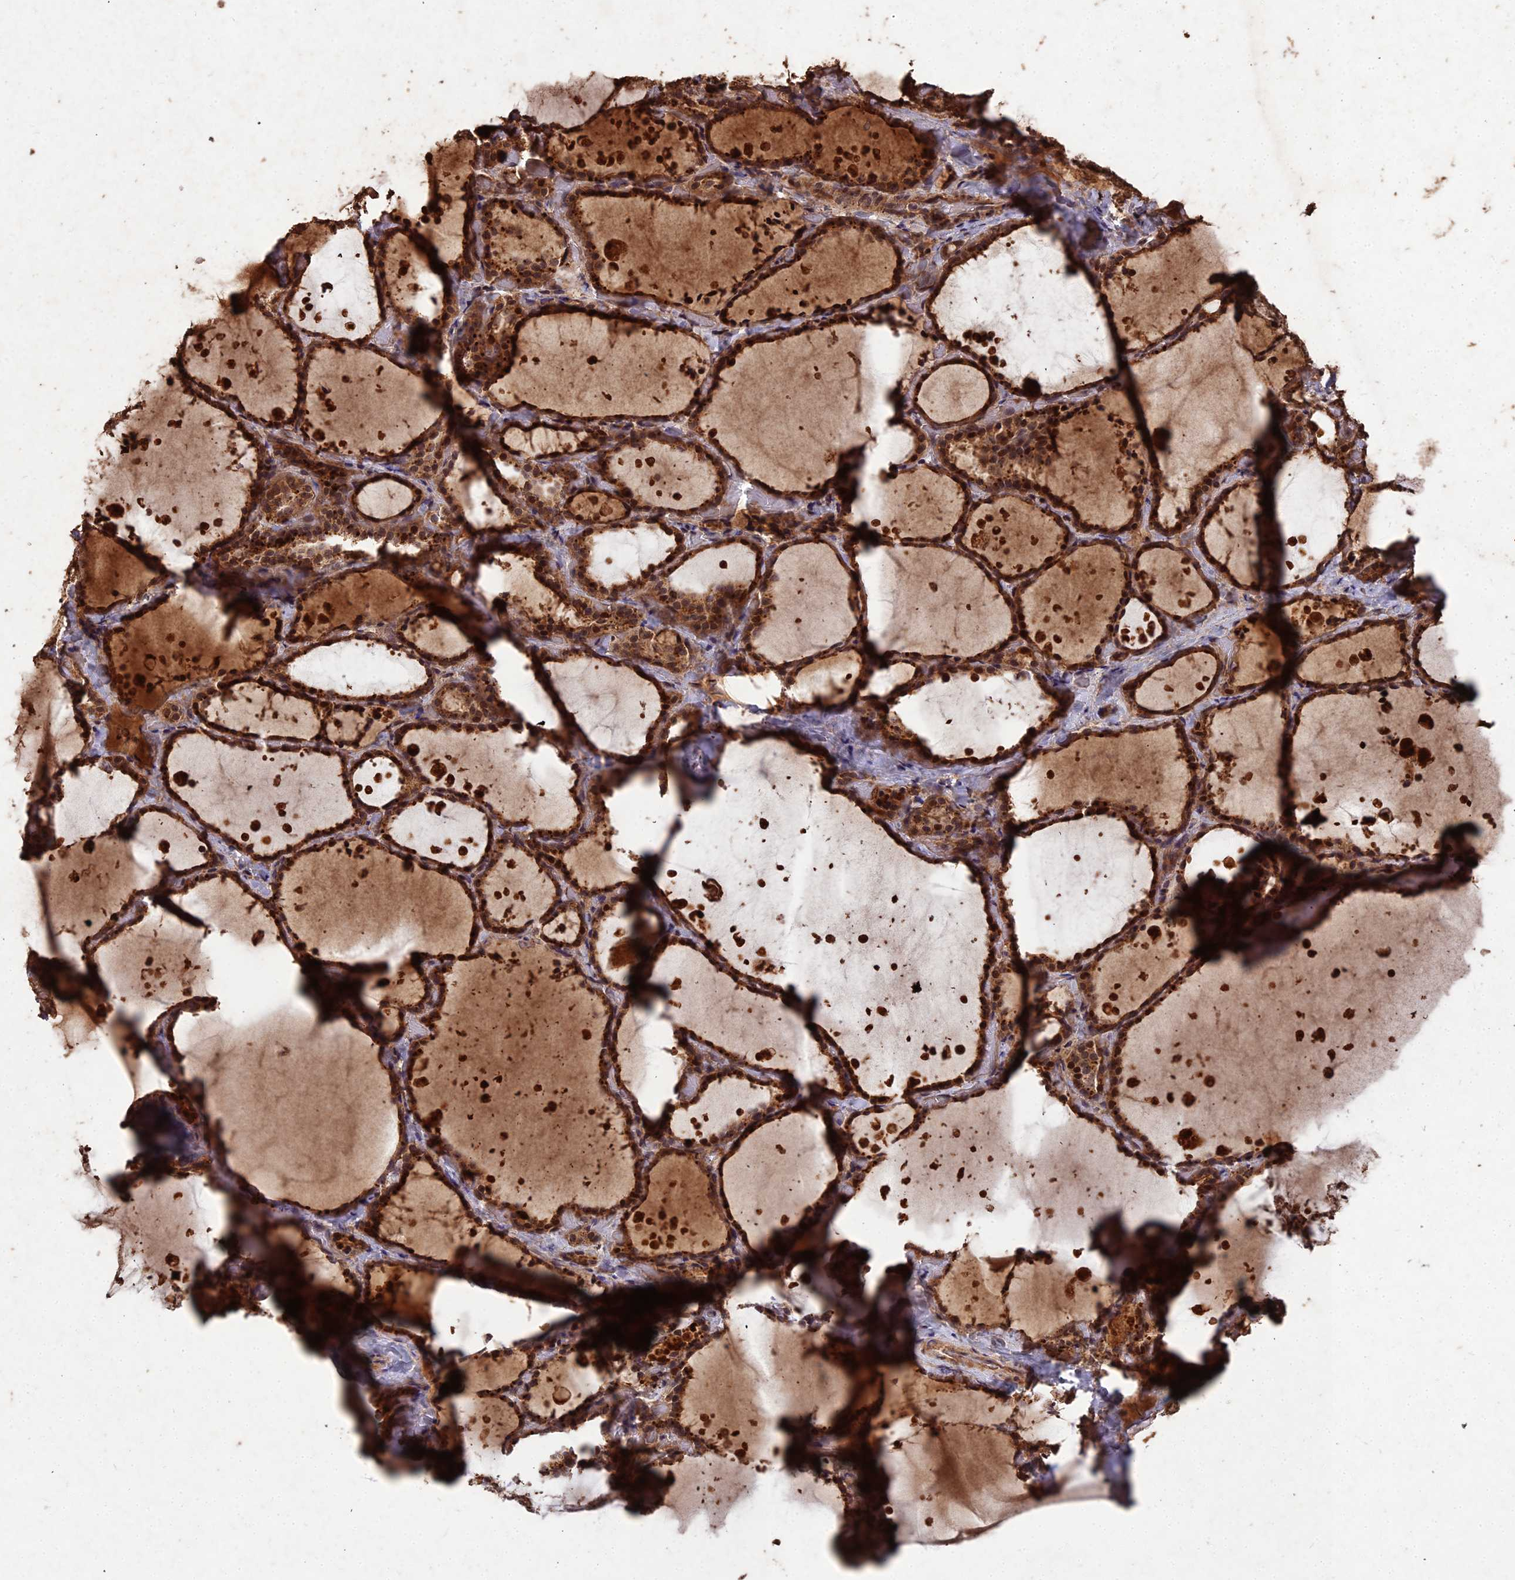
{"staining": {"intensity": "strong", "quantity": ">75%", "location": "cytoplasmic/membranous,nuclear"}, "tissue": "thyroid gland", "cell_type": "Glandular cells", "image_type": "normal", "snomed": [{"axis": "morphology", "description": "Normal tissue, NOS"}, {"axis": "topography", "description": "Thyroid gland"}], "caption": "High-magnification brightfield microscopy of benign thyroid gland stained with DAB (3,3'-diaminobenzidine) (brown) and counterstained with hematoxylin (blue). glandular cells exhibit strong cytoplasmic/membranous,nuclear expression is seen in about>75% of cells.", "gene": "SYMPK", "patient": {"sex": "female", "age": 44}}